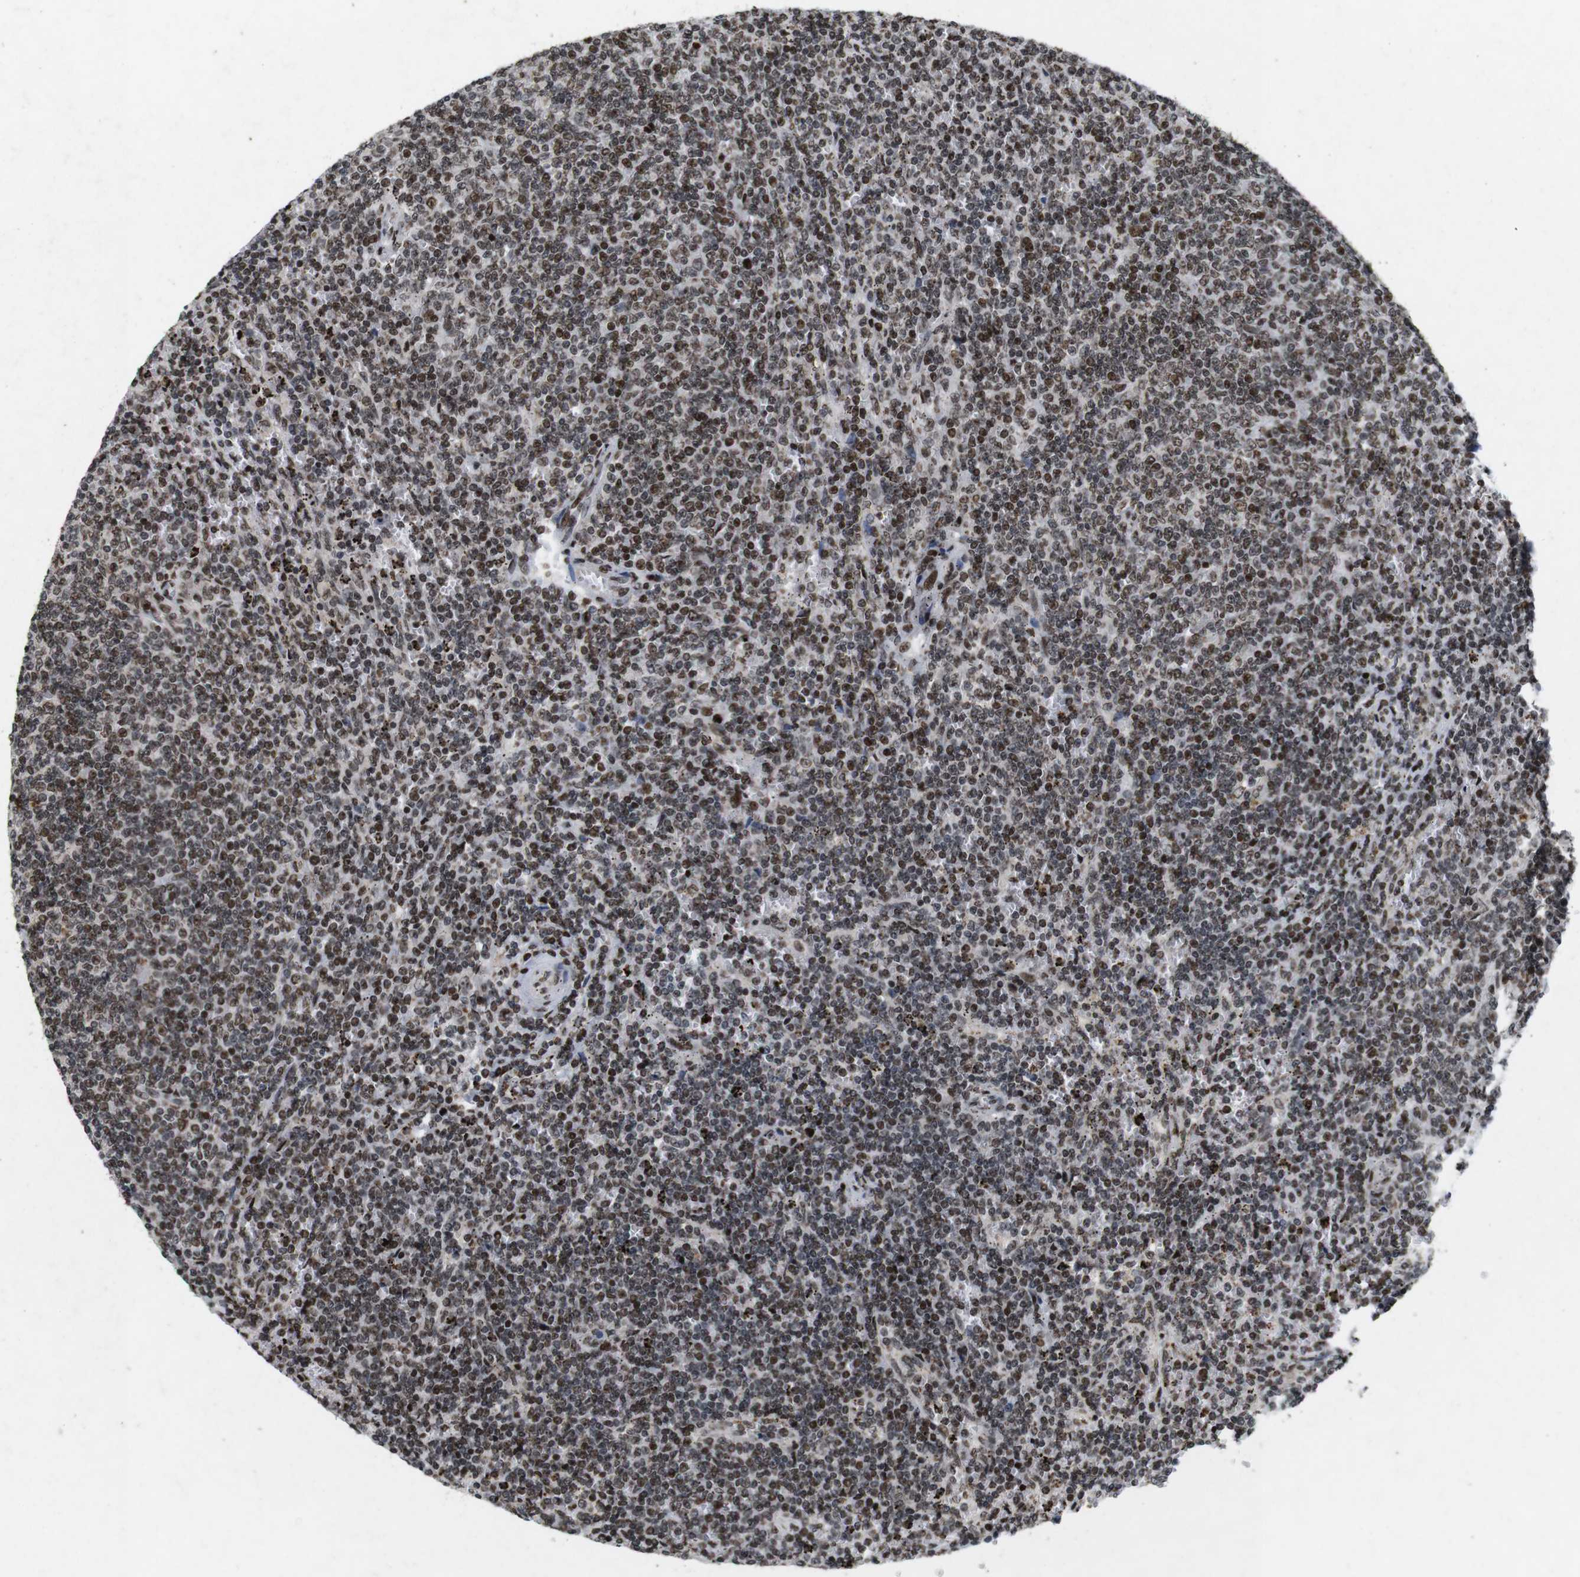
{"staining": {"intensity": "strong", "quantity": ">75%", "location": "nuclear"}, "tissue": "lymphoma", "cell_type": "Tumor cells", "image_type": "cancer", "snomed": [{"axis": "morphology", "description": "Malignant lymphoma, non-Hodgkin's type, Low grade"}, {"axis": "topography", "description": "Spleen"}], "caption": "Low-grade malignant lymphoma, non-Hodgkin's type stained for a protein (brown) exhibits strong nuclear positive positivity in about >75% of tumor cells.", "gene": "MAGEH1", "patient": {"sex": "female", "age": 50}}